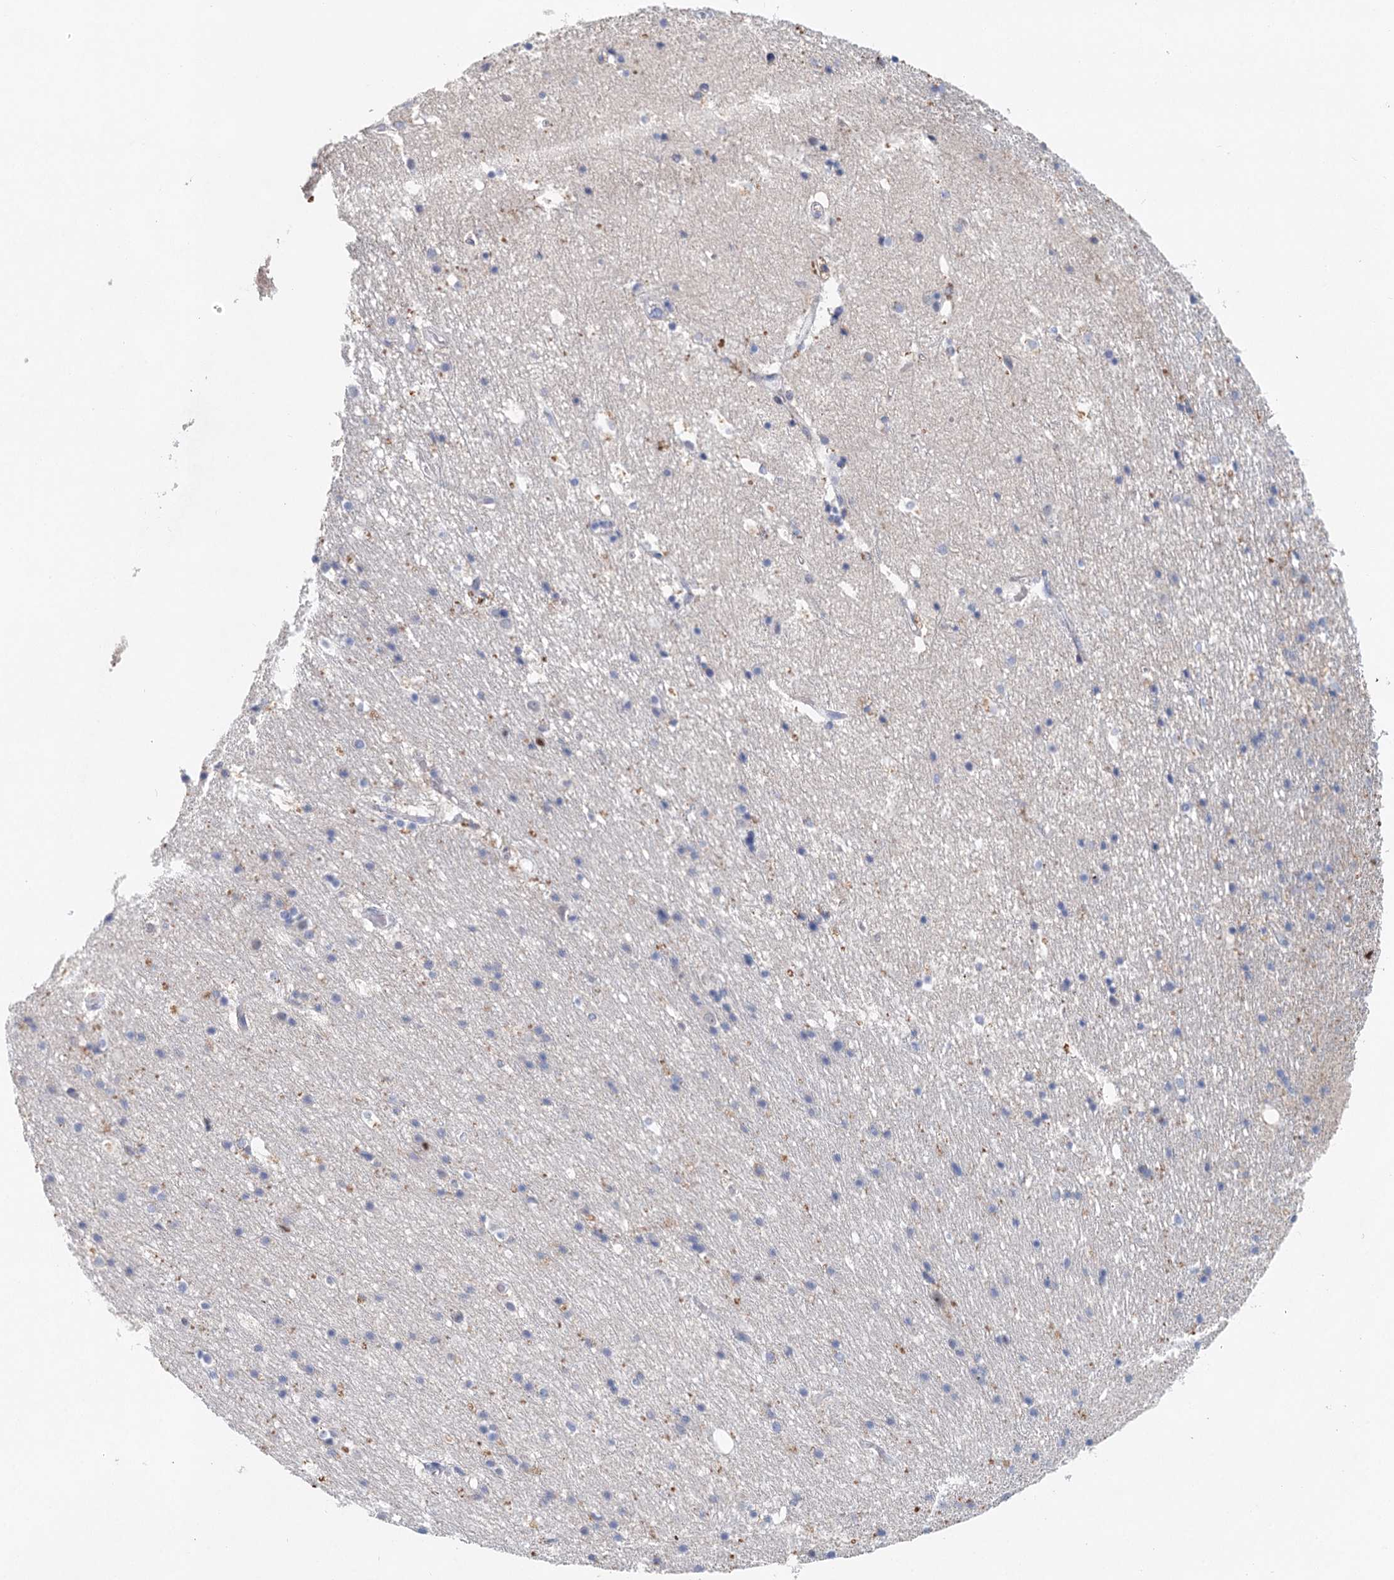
{"staining": {"intensity": "moderate", "quantity": "<25%", "location": "cytoplasmic/membranous"}, "tissue": "hippocampus", "cell_type": "Glial cells", "image_type": "normal", "snomed": [{"axis": "morphology", "description": "Normal tissue, NOS"}, {"axis": "topography", "description": "Hippocampus"}], "caption": "Immunohistochemistry (DAB (3,3'-diaminobenzidine)) staining of normal hippocampus demonstrates moderate cytoplasmic/membranous protein positivity in approximately <25% of glial cells.", "gene": "XPO6", "patient": {"sex": "female", "age": 52}}